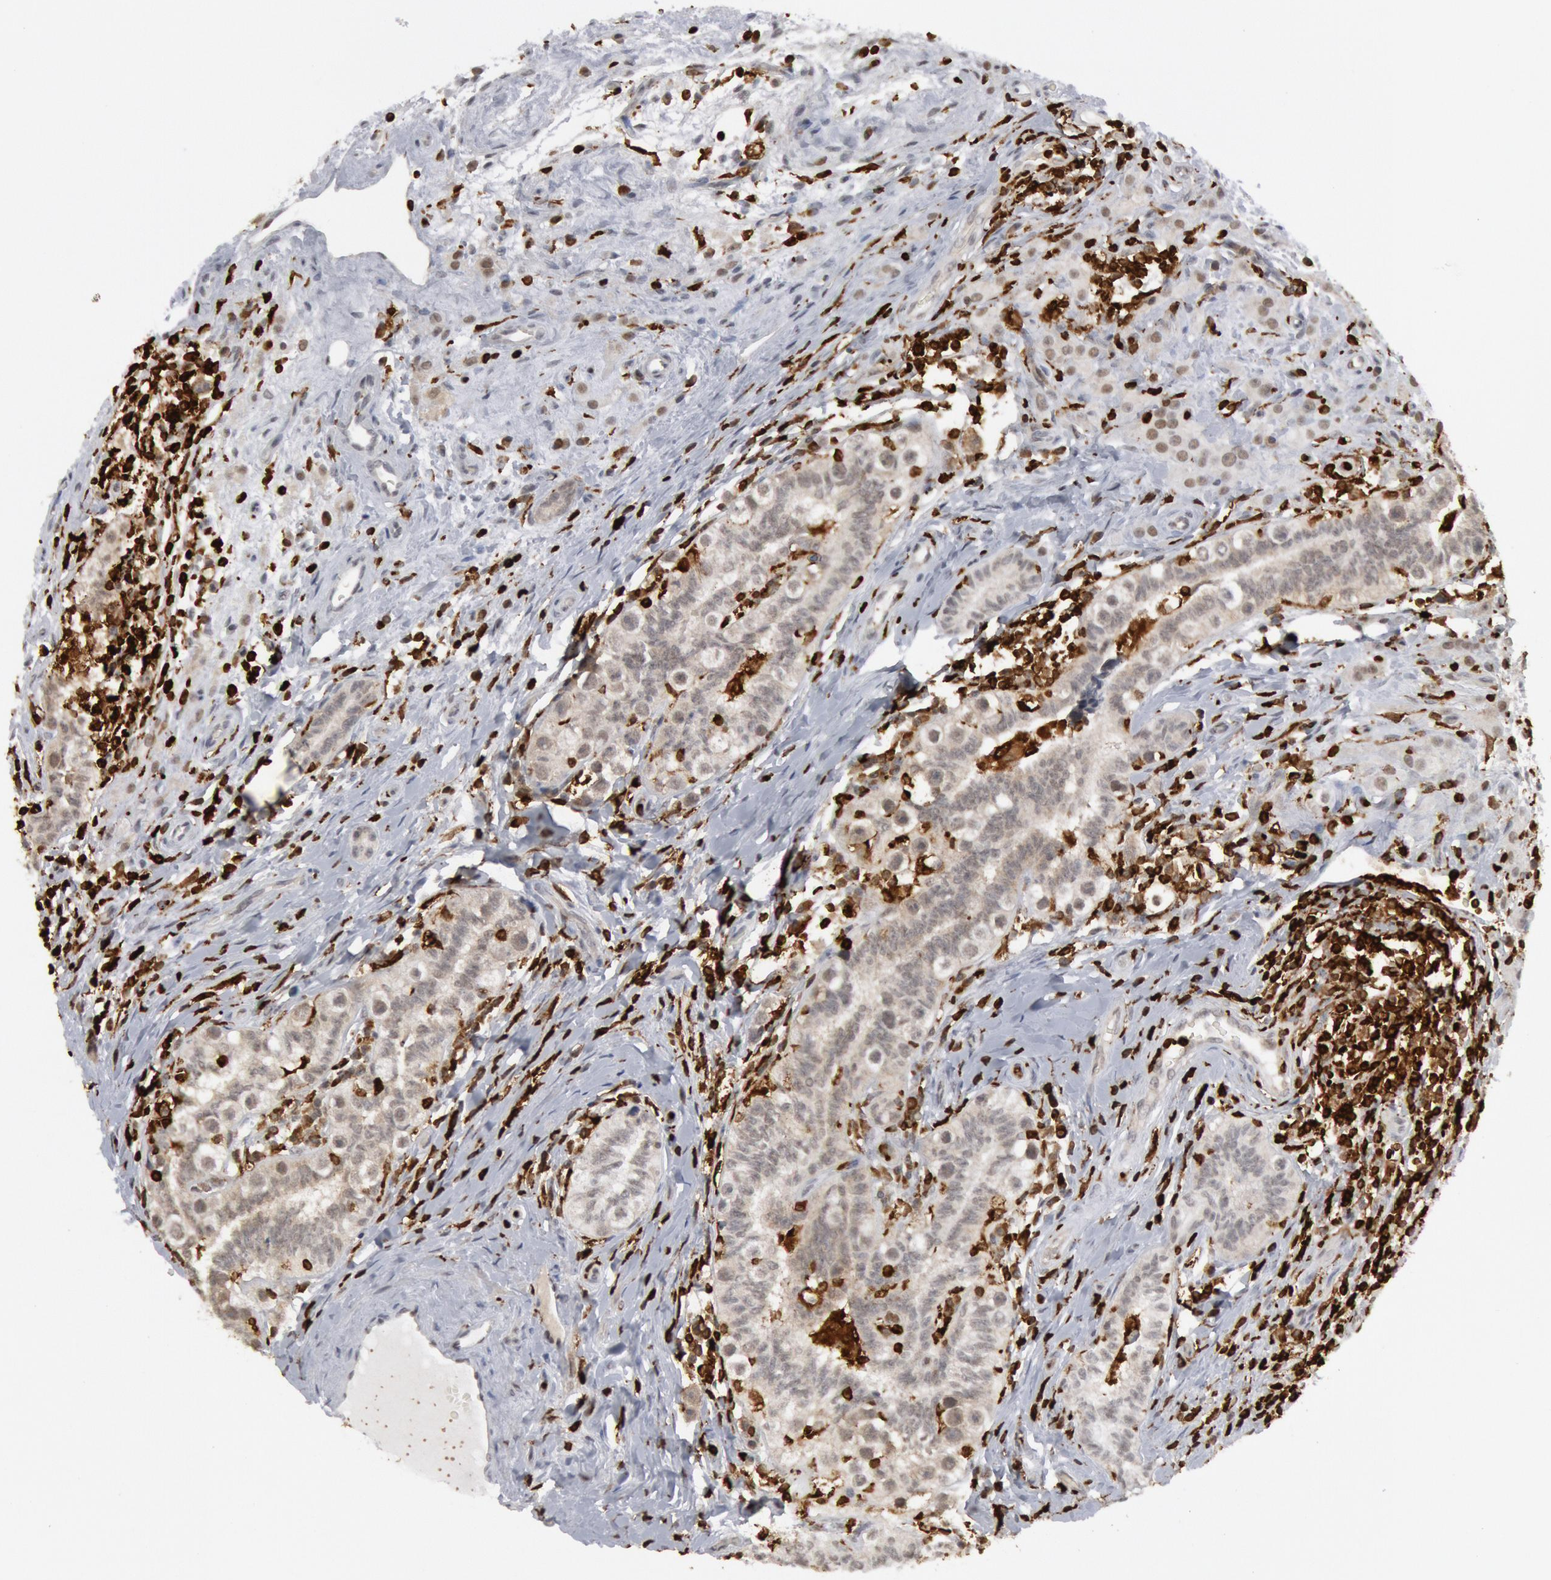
{"staining": {"intensity": "moderate", "quantity": ">75%", "location": "cytoplasmic/membranous"}, "tissue": "testis cancer", "cell_type": "Tumor cells", "image_type": "cancer", "snomed": [{"axis": "morphology", "description": "Seminoma, NOS"}, {"axis": "topography", "description": "Testis"}], "caption": "A photomicrograph of testis cancer (seminoma) stained for a protein displays moderate cytoplasmic/membranous brown staining in tumor cells.", "gene": "PTPN6", "patient": {"sex": "male", "age": 32}}